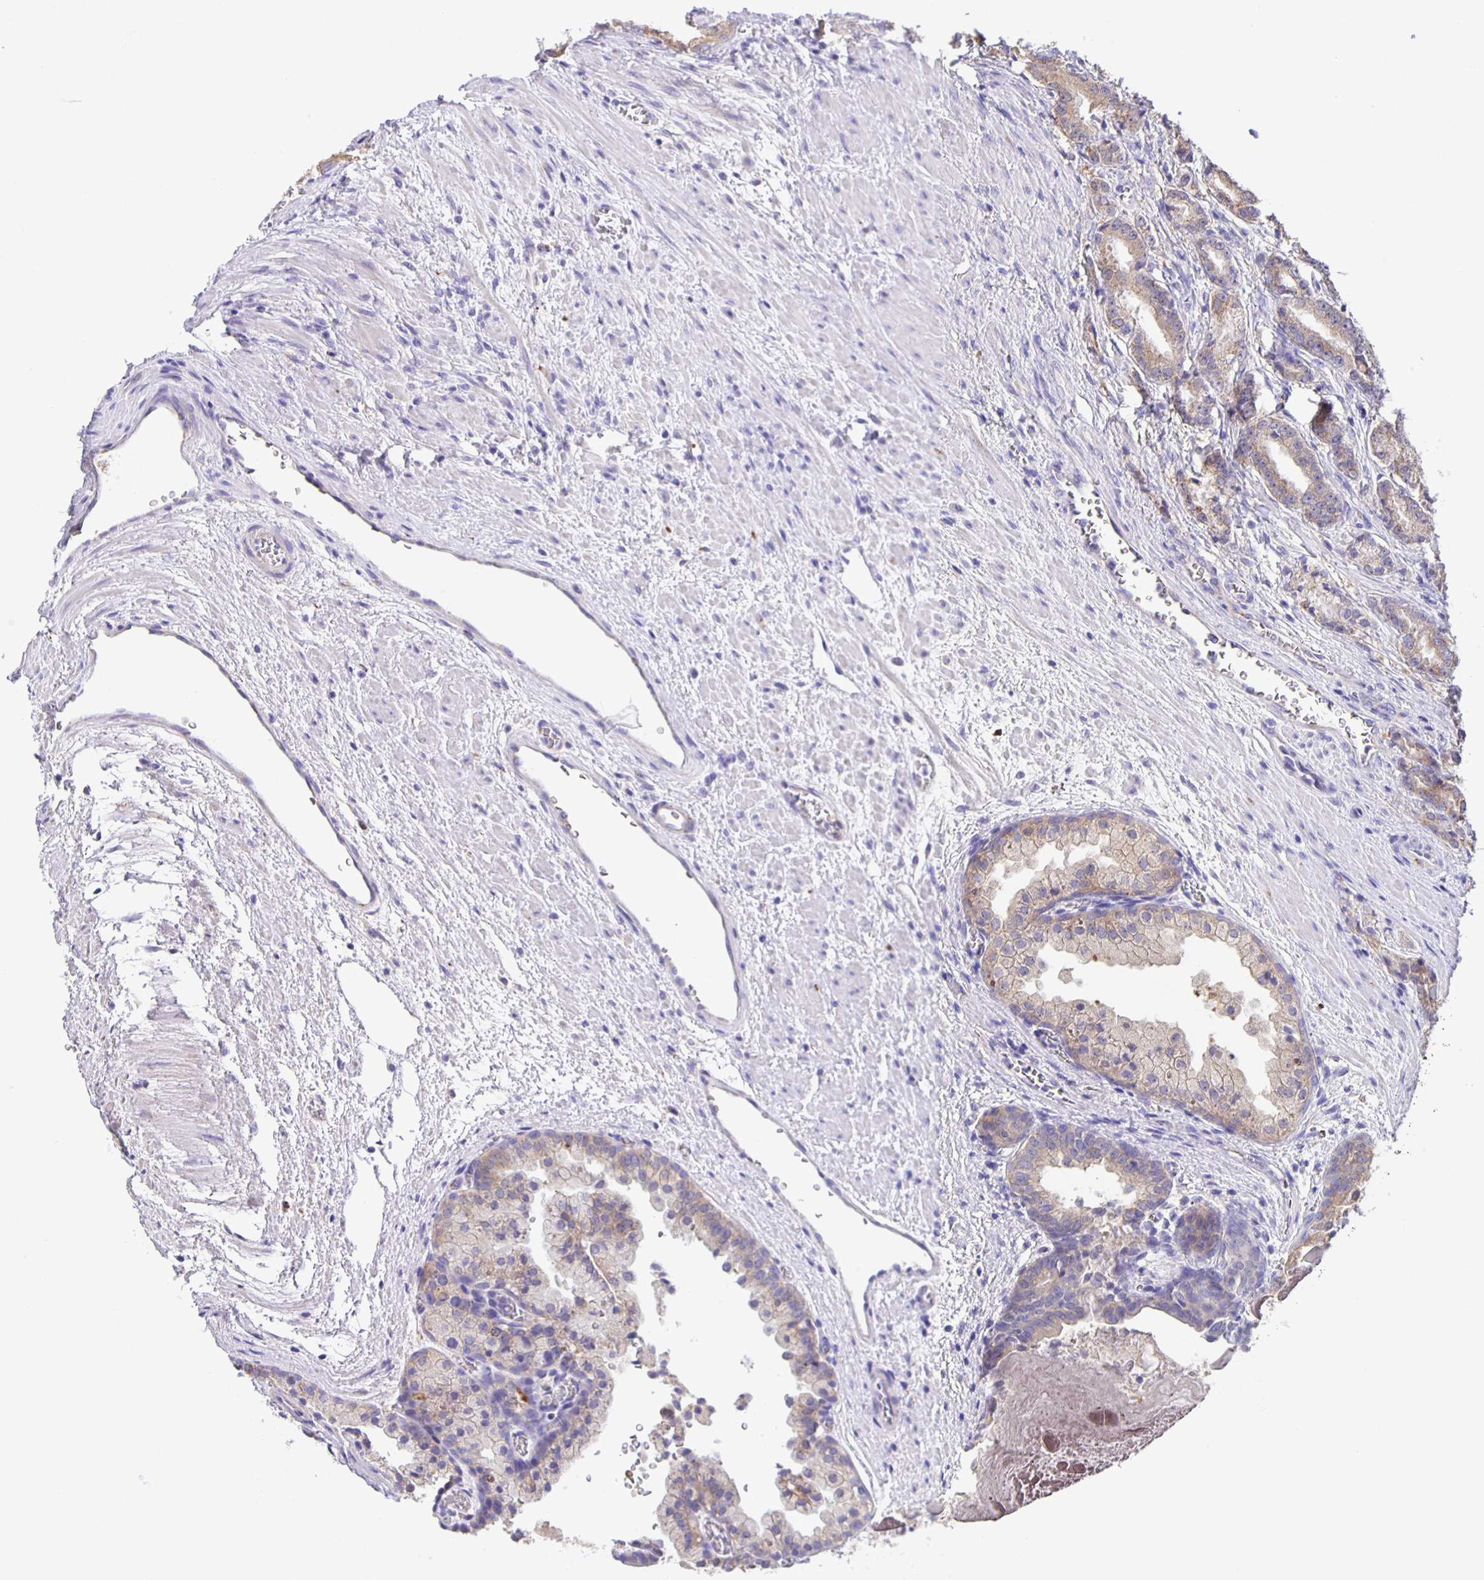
{"staining": {"intensity": "weak", "quantity": "25%-75%", "location": "cytoplasmic/membranous"}, "tissue": "prostate cancer", "cell_type": "Tumor cells", "image_type": "cancer", "snomed": [{"axis": "morphology", "description": "Adenocarcinoma, High grade"}, {"axis": "topography", "description": "Prostate and seminal vesicle, NOS"}], "caption": "Protein expression analysis of prostate cancer shows weak cytoplasmic/membranous expression in approximately 25%-75% of tumor cells. (DAB = brown stain, brightfield microscopy at high magnification).", "gene": "JMJD4", "patient": {"sex": "male", "age": 61}}